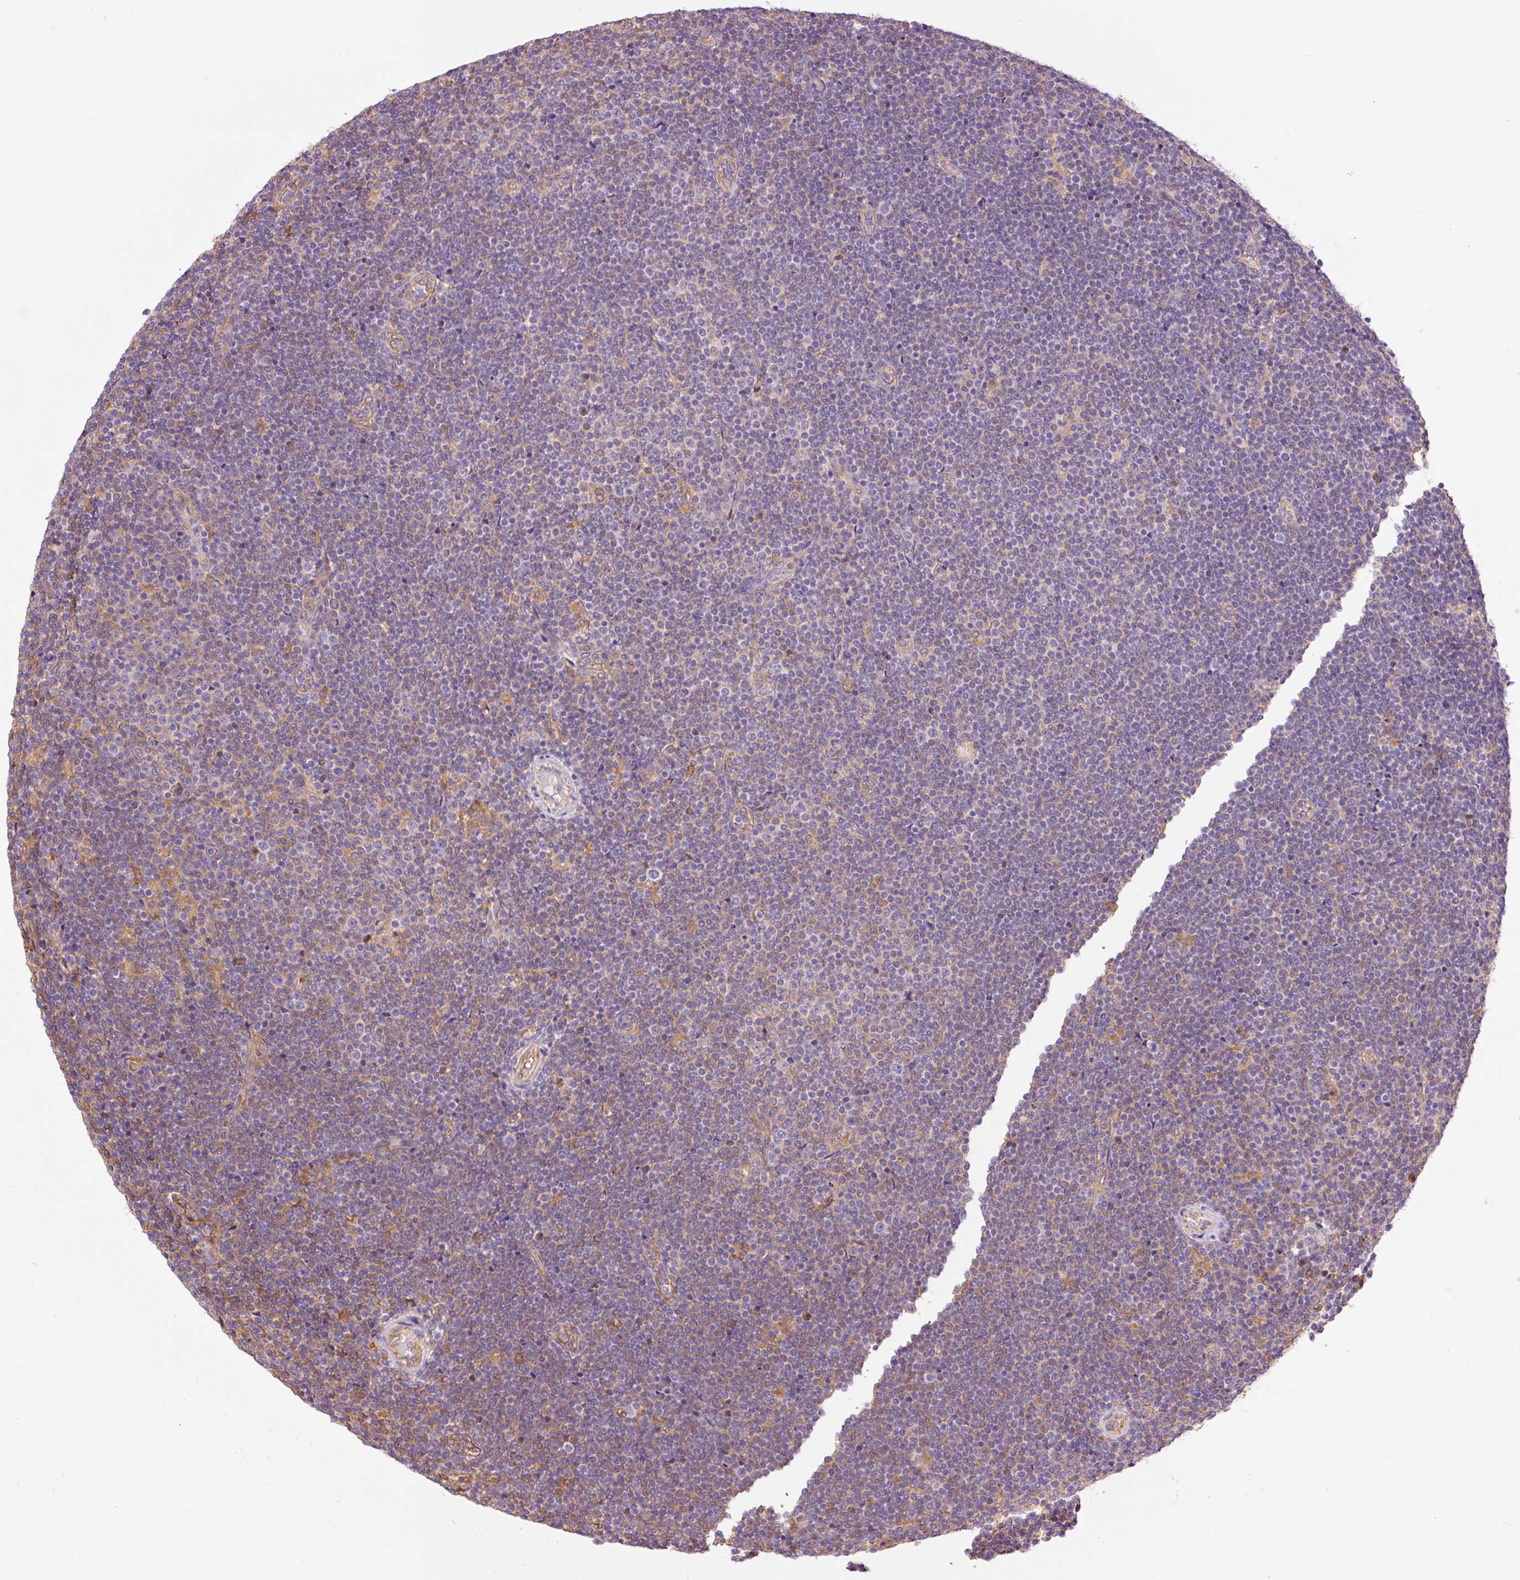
{"staining": {"intensity": "negative", "quantity": "none", "location": "none"}, "tissue": "lymphoma", "cell_type": "Tumor cells", "image_type": "cancer", "snomed": [{"axis": "morphology", "description": "Malignant lymphoma, non-Hodgkin's type, Low grade"}, {"axis": "topography", "description": "Lymph node"}], "caption": "Immunohistochemical staining of low-grade malignant lymphoma, non-Hodgkin's type shows no significant expression in tumor cells. (Immunohistochemistry (ihc), brightfield microscopy, high magnification).", "gene": "IL10RB", "patient": {"sex": "male", "age": 48}}